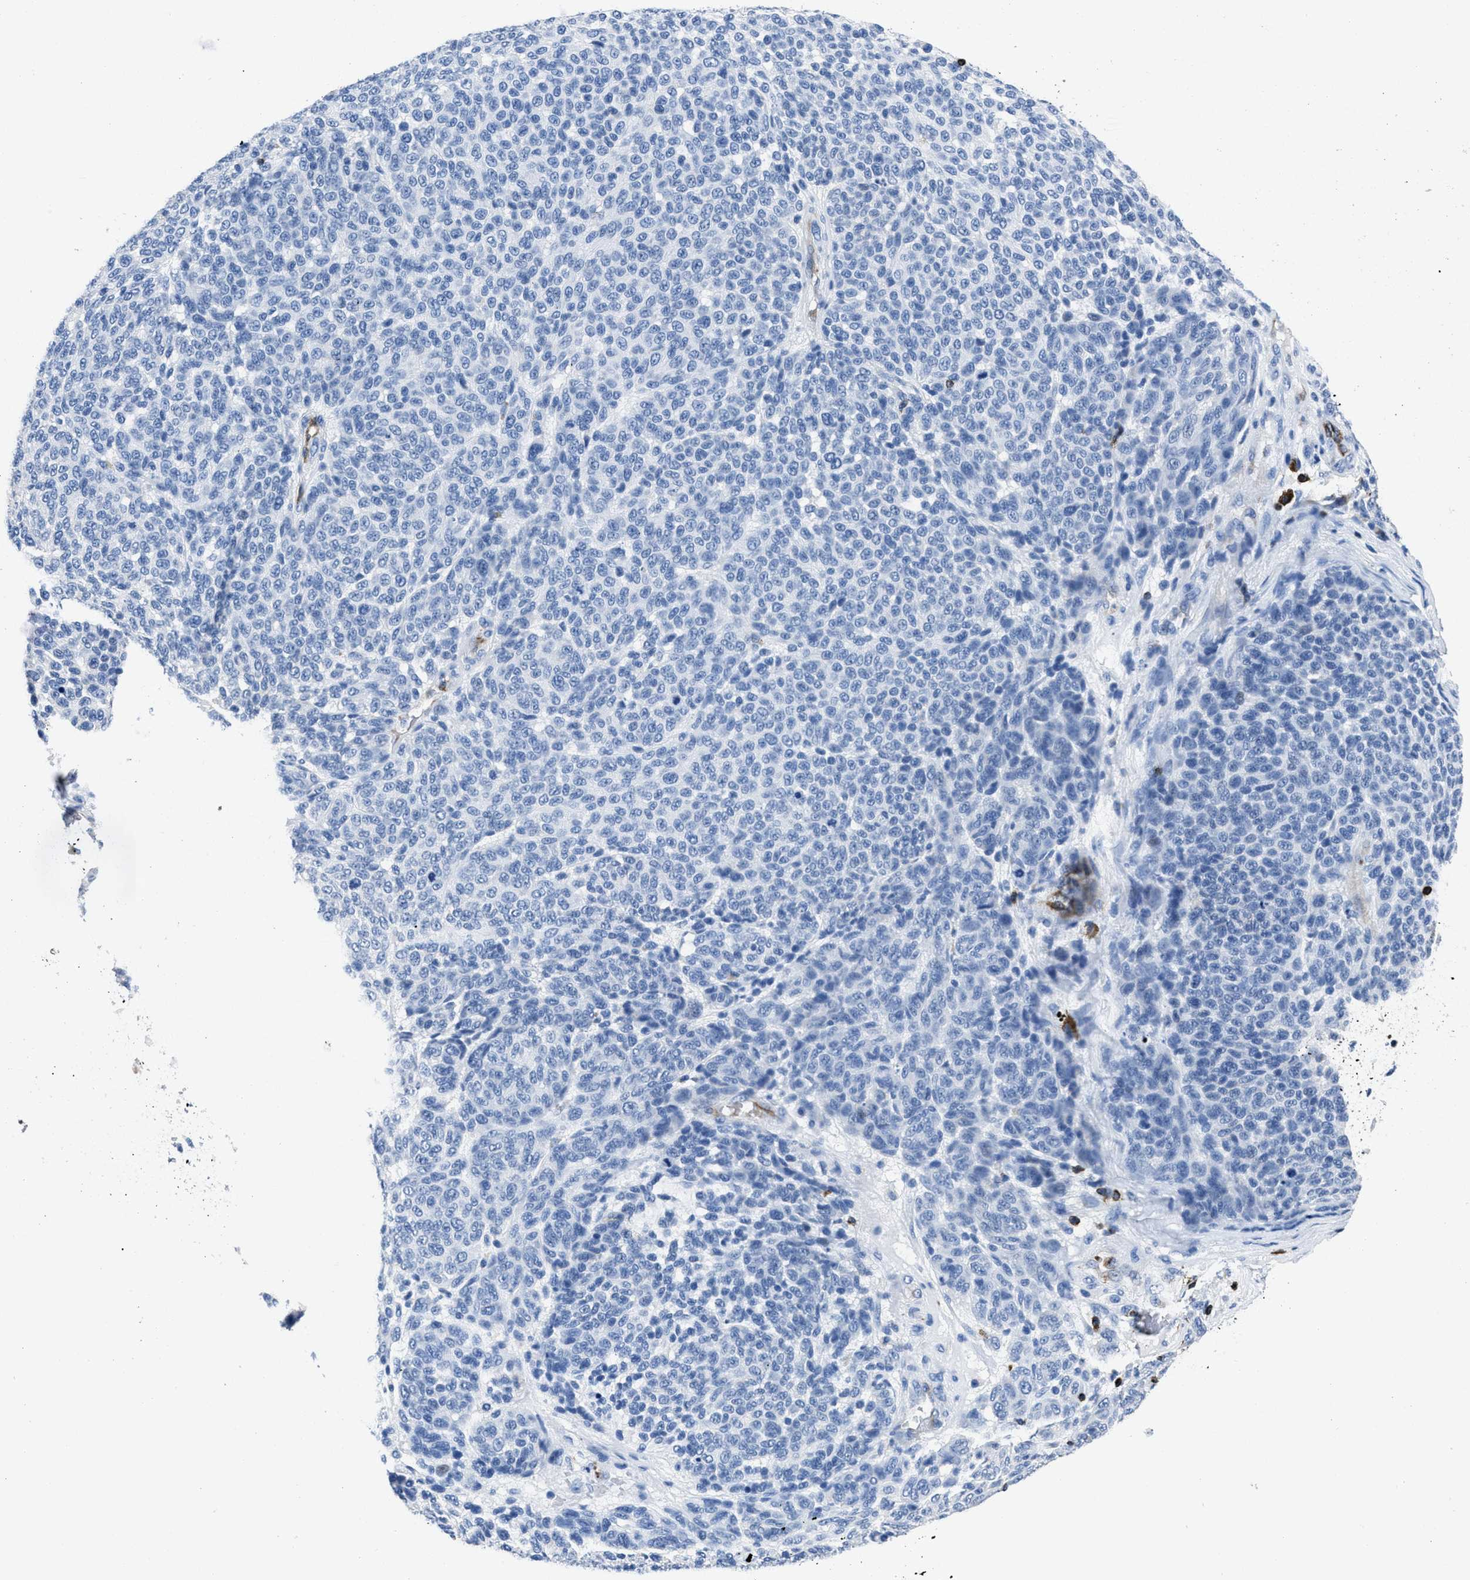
{"staining": {"intensity": "negative", "quantity": "none", "location": "none"}, "tissue": "melanoma", "cell_type": "Tumor cells", "image_type": "cancer", "snomed": [{"axis": "morphology", "description": "Malignant melanoma, NOS"}, {"axis": "topography", "description": "Skin"}], "caption": "Photomicrograph shows no protein staining in tumor cells of malignant melanoma tissue.", "gene": "ITGA3", "patient": {"sex": "male", "age": 59}}